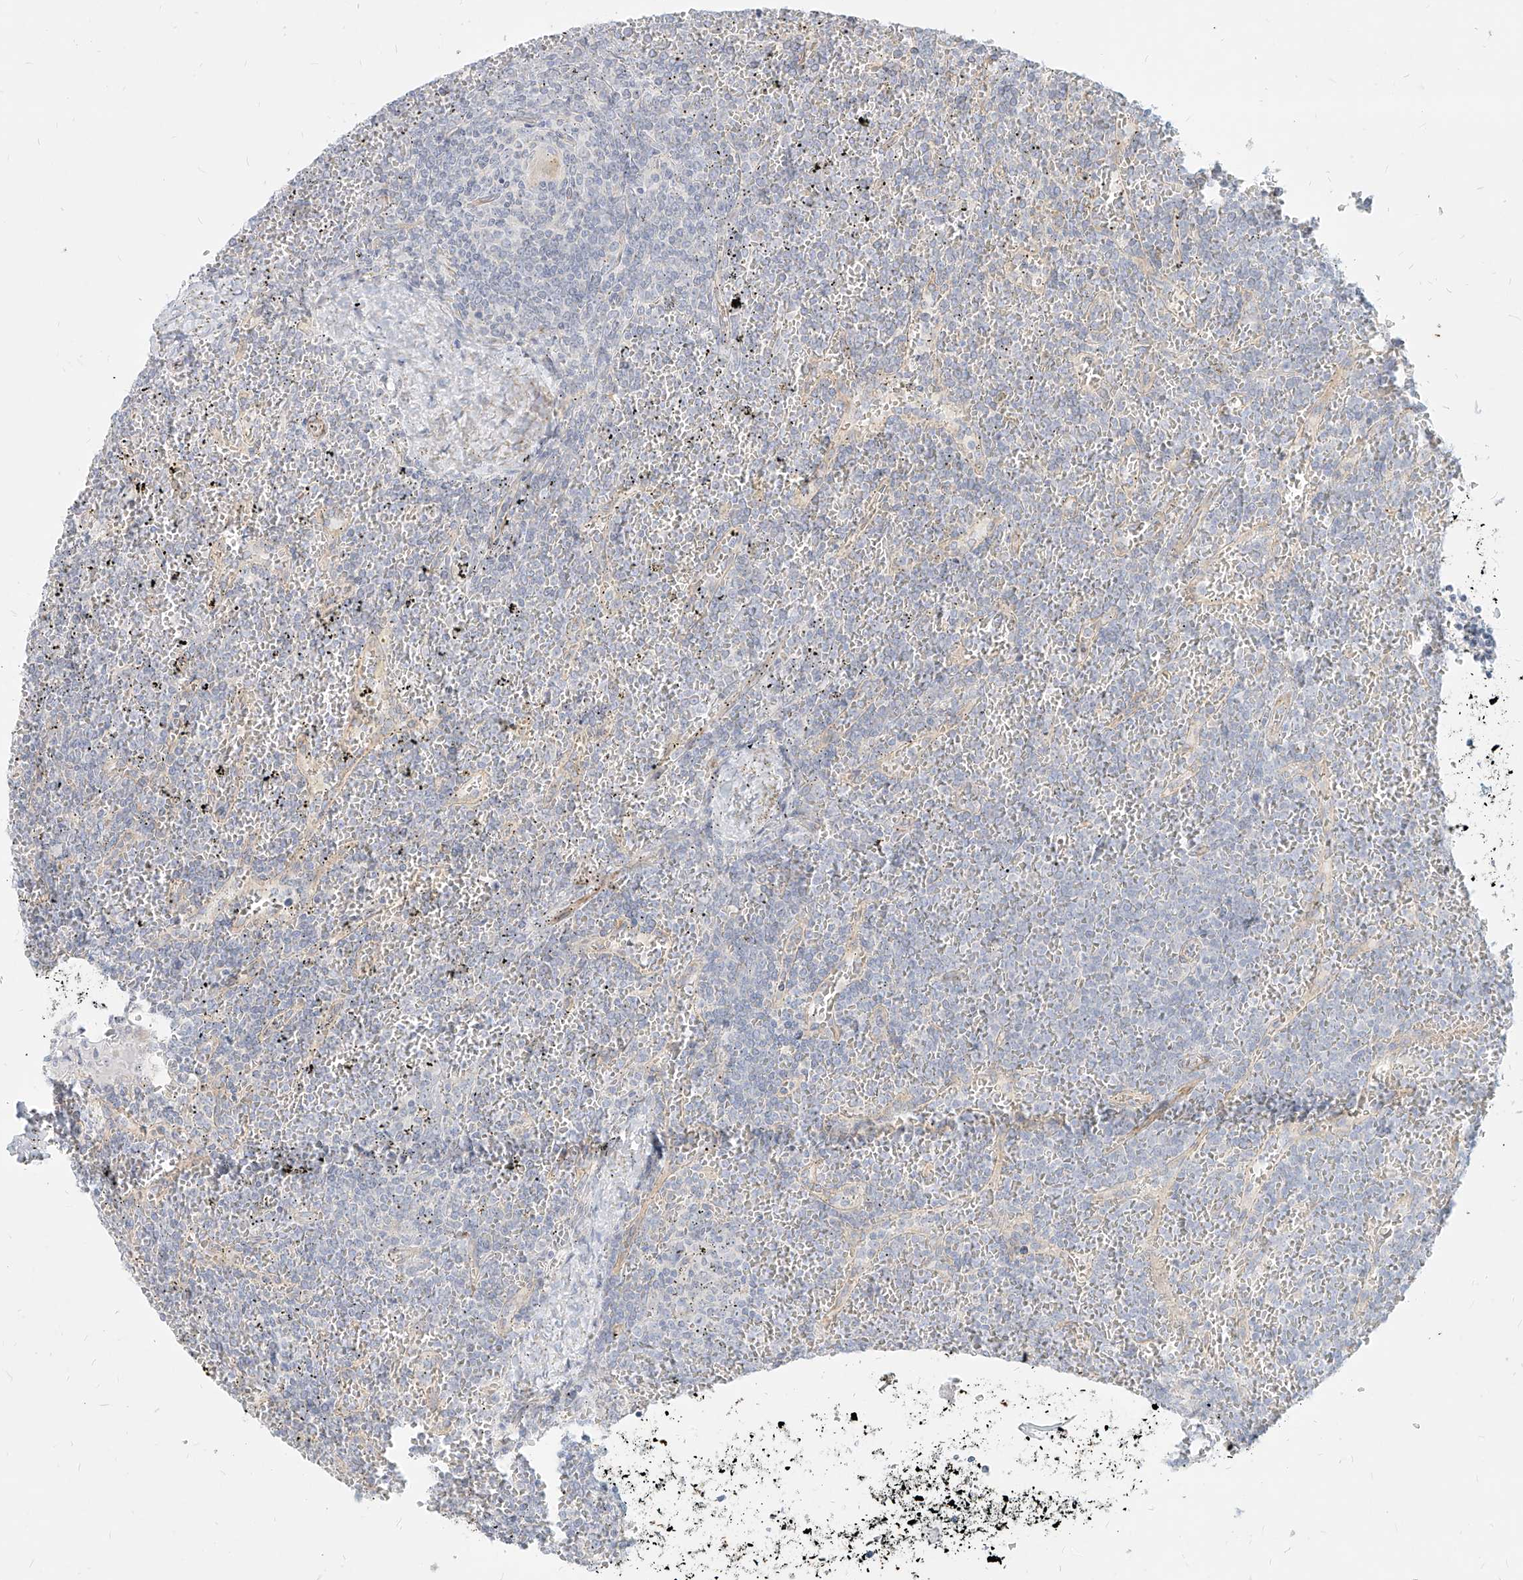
{"staining": {"intensity": "negative", "quantity": "none", "location": "none"}, "tissue": "lymphoma", "cell_type": "Tumor cells", "image_type": "cancer", "snomed": [{"axis": "morphology", "description": "Malignant lymphoma, non-Hodgkin's type, Low grade"}, {"axis": "topography", "description": "Spleen"}], "caption": "This is a micrograph of immunohistochemistry (IHC) staining of malignant lymphoma, non-Hodgkin's type (low-grade), which shows no staining in tumor cells.", "gene": "ITPKB", "patient": {"sex": "female", "age": 19}}